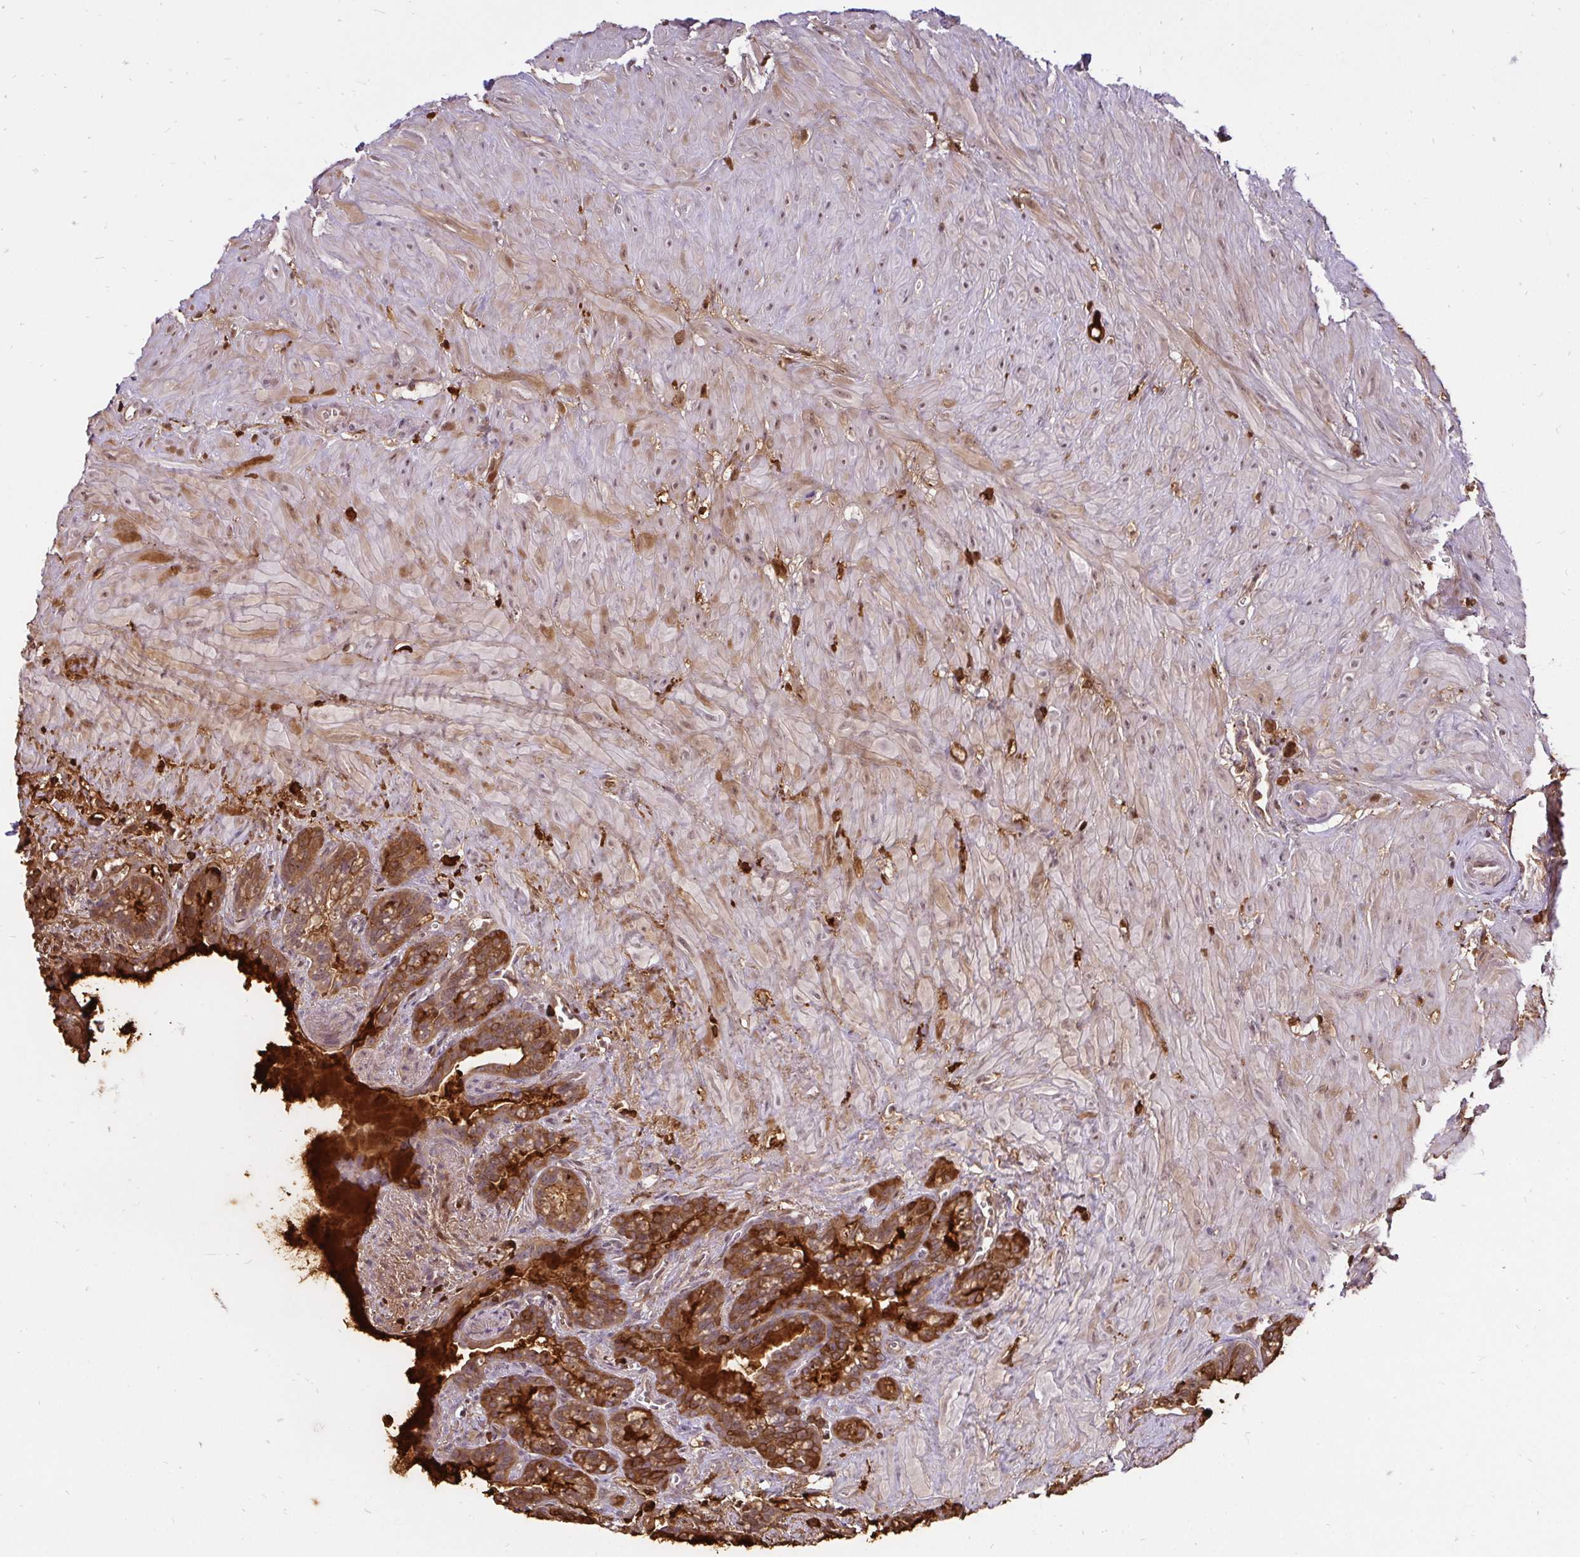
{"staining": {"intensity": "strong", "quantity": ">75%", "location": "cytoplasmic/membranous"}, "tissue": "seminal vesicle", "cell_type": "Glandular cells", "image_type": "normal", "snomed": [{"axis": "morphology", "description": "Normal tissue, NOS"}, {"axis": "topography", "description": "Seminal veicle"}], "caption": "DAB (3,3'-diaminobenzidine) immunohistochemical staining of unremarkable seminal vesicle exhibits strong cytoplasmic/membranous protein staining in about >75% of glandular cells. Ihc stains the protein in brown and the nuclei are stained blue.", "gene": "ZNF860", "patient": {"sex": "male", "age": 76}}